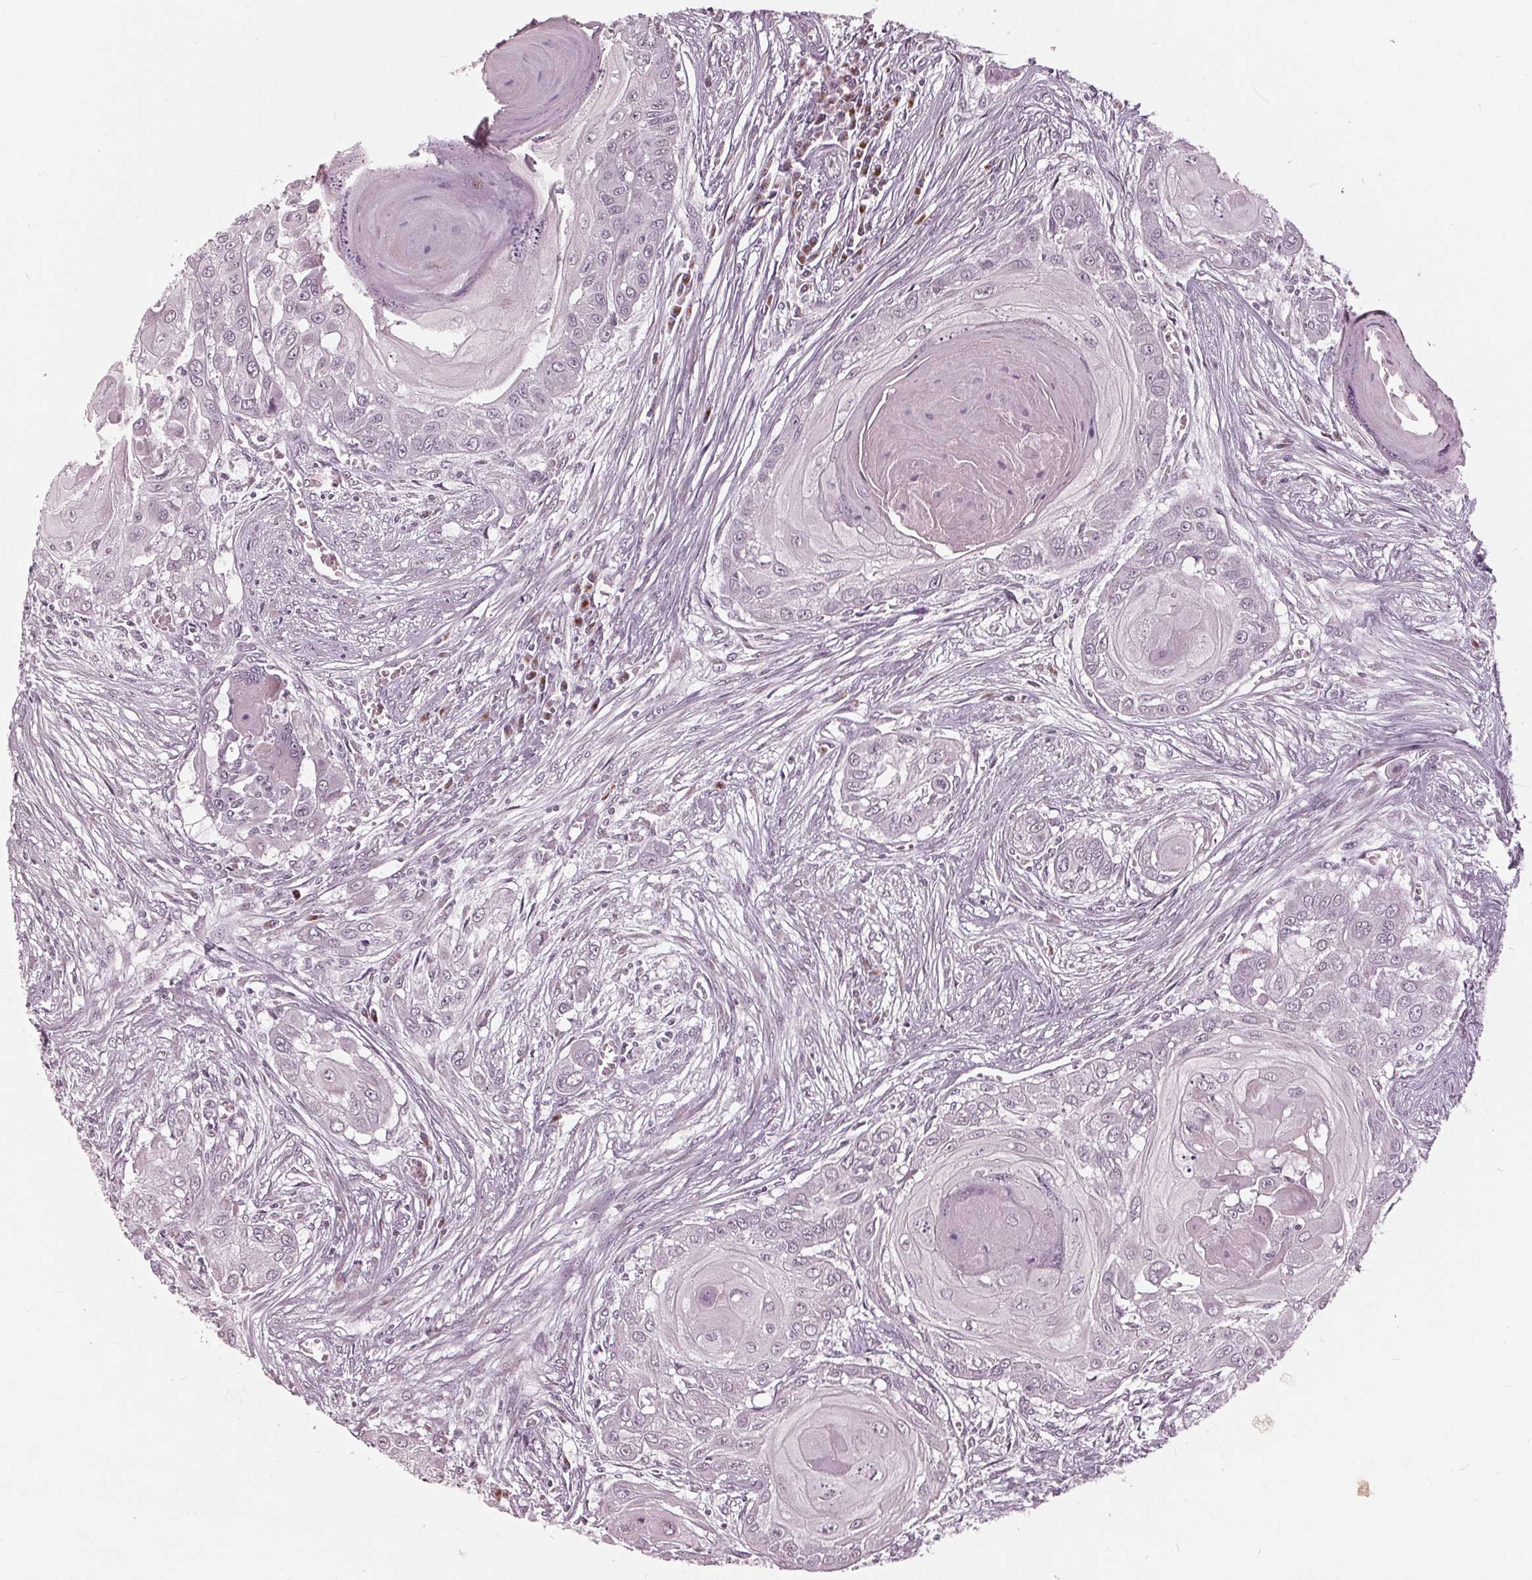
{"staining": {"intensity": "weak", "quantity": "<25%", "location": "nuclear"}, "tissue": "head and neck cancer", "cell_type": "Tumor cells", "image_type": "cancer", "snomed": [{"axis": "morphology", "description": "Squamous cell carcinoma, NOS"}, {"axis": "topography", "description": "Oral tissue"}, {"axis": "topography", "description": "Head-Neck"}], "caption": "Immunohistochemistry (IHC) image of neoplastic tissue: head and neck cancer stained with DAB (3,3'-diaminobenzidine) shows no significant protein staining in tumor cells.", "gene": "SLX4", "patient": {"sex": "male", "age": 71}}